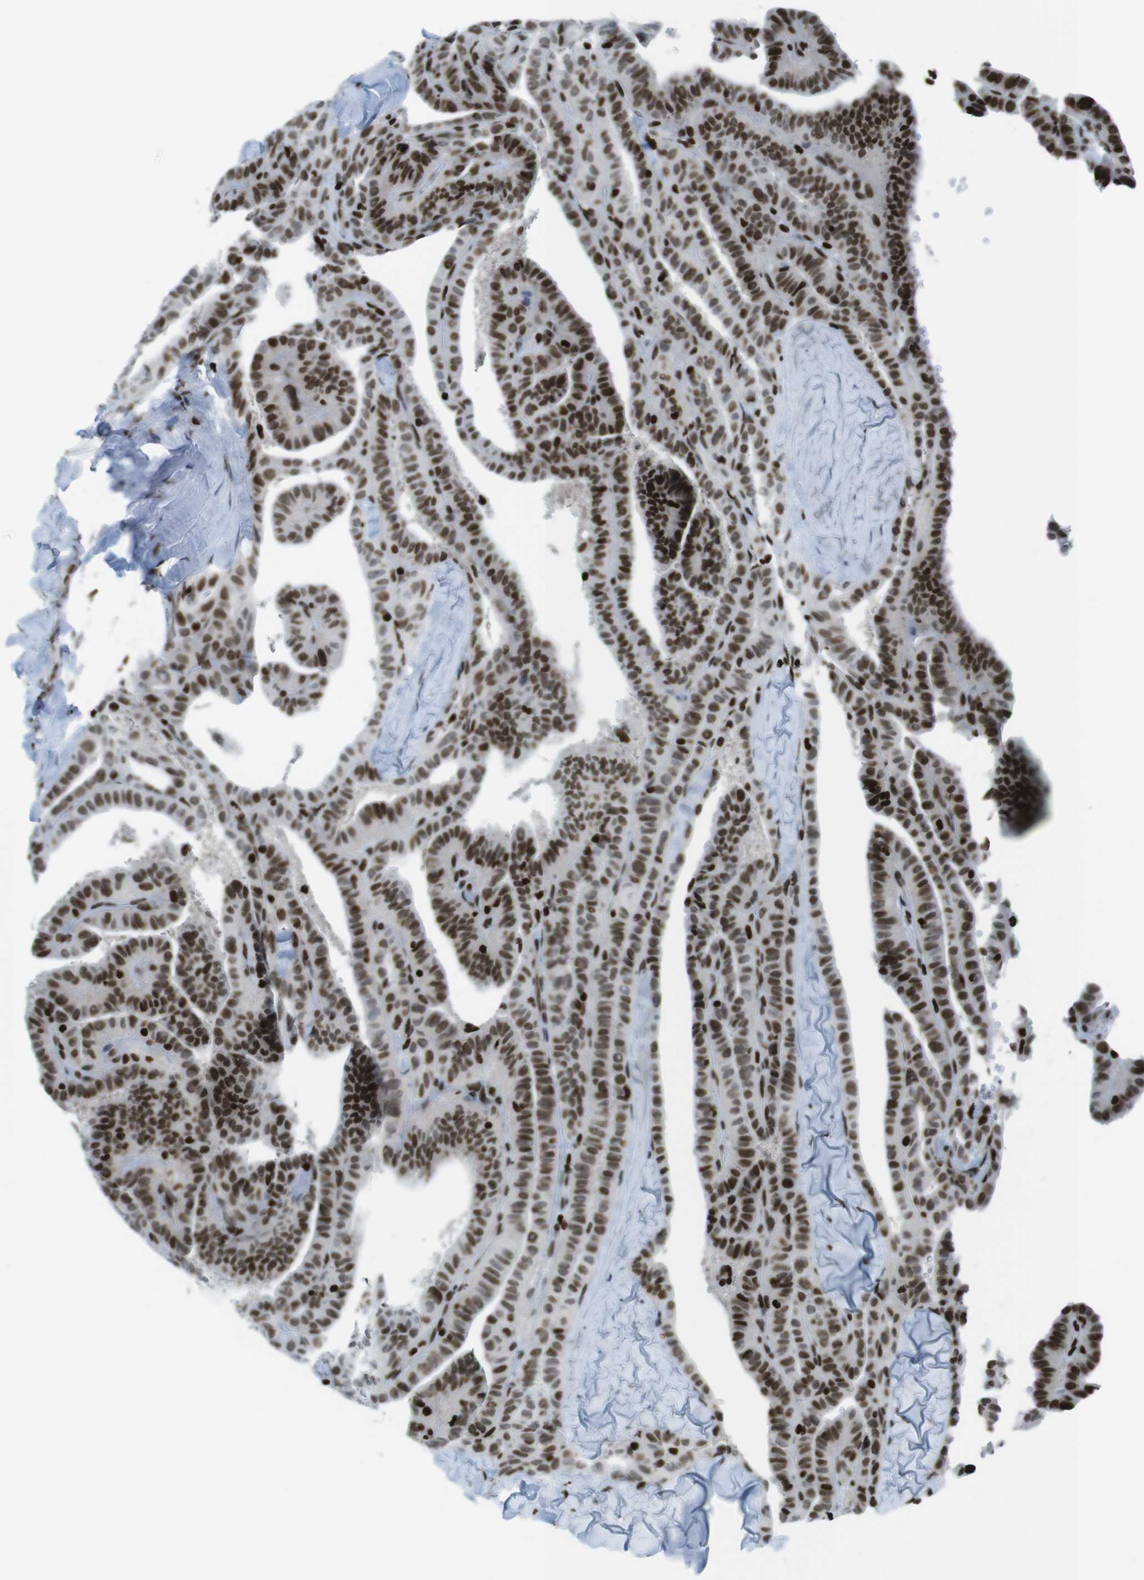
{"staining": {"intensity": "strong", "quantity": ">75%", "location": "nuclear"}, "tissue": "thyroid cancer", "cell_type": "Tumor cells", "image_type": "cancer", "snomed": [{"axis": "morphology", "description": "Papillary adenocarcinoma, NOS"}, {"axis": "topography", "description": "Thyroid gland"}], "caption": "A high amount of strong nuclear staining is present in about >75% of tumor cells in thyroid cancer (papillary adenocarcinoma) tissue.", "gene": "H2AC8", "patient": {"sex": "male", "age": 77}}